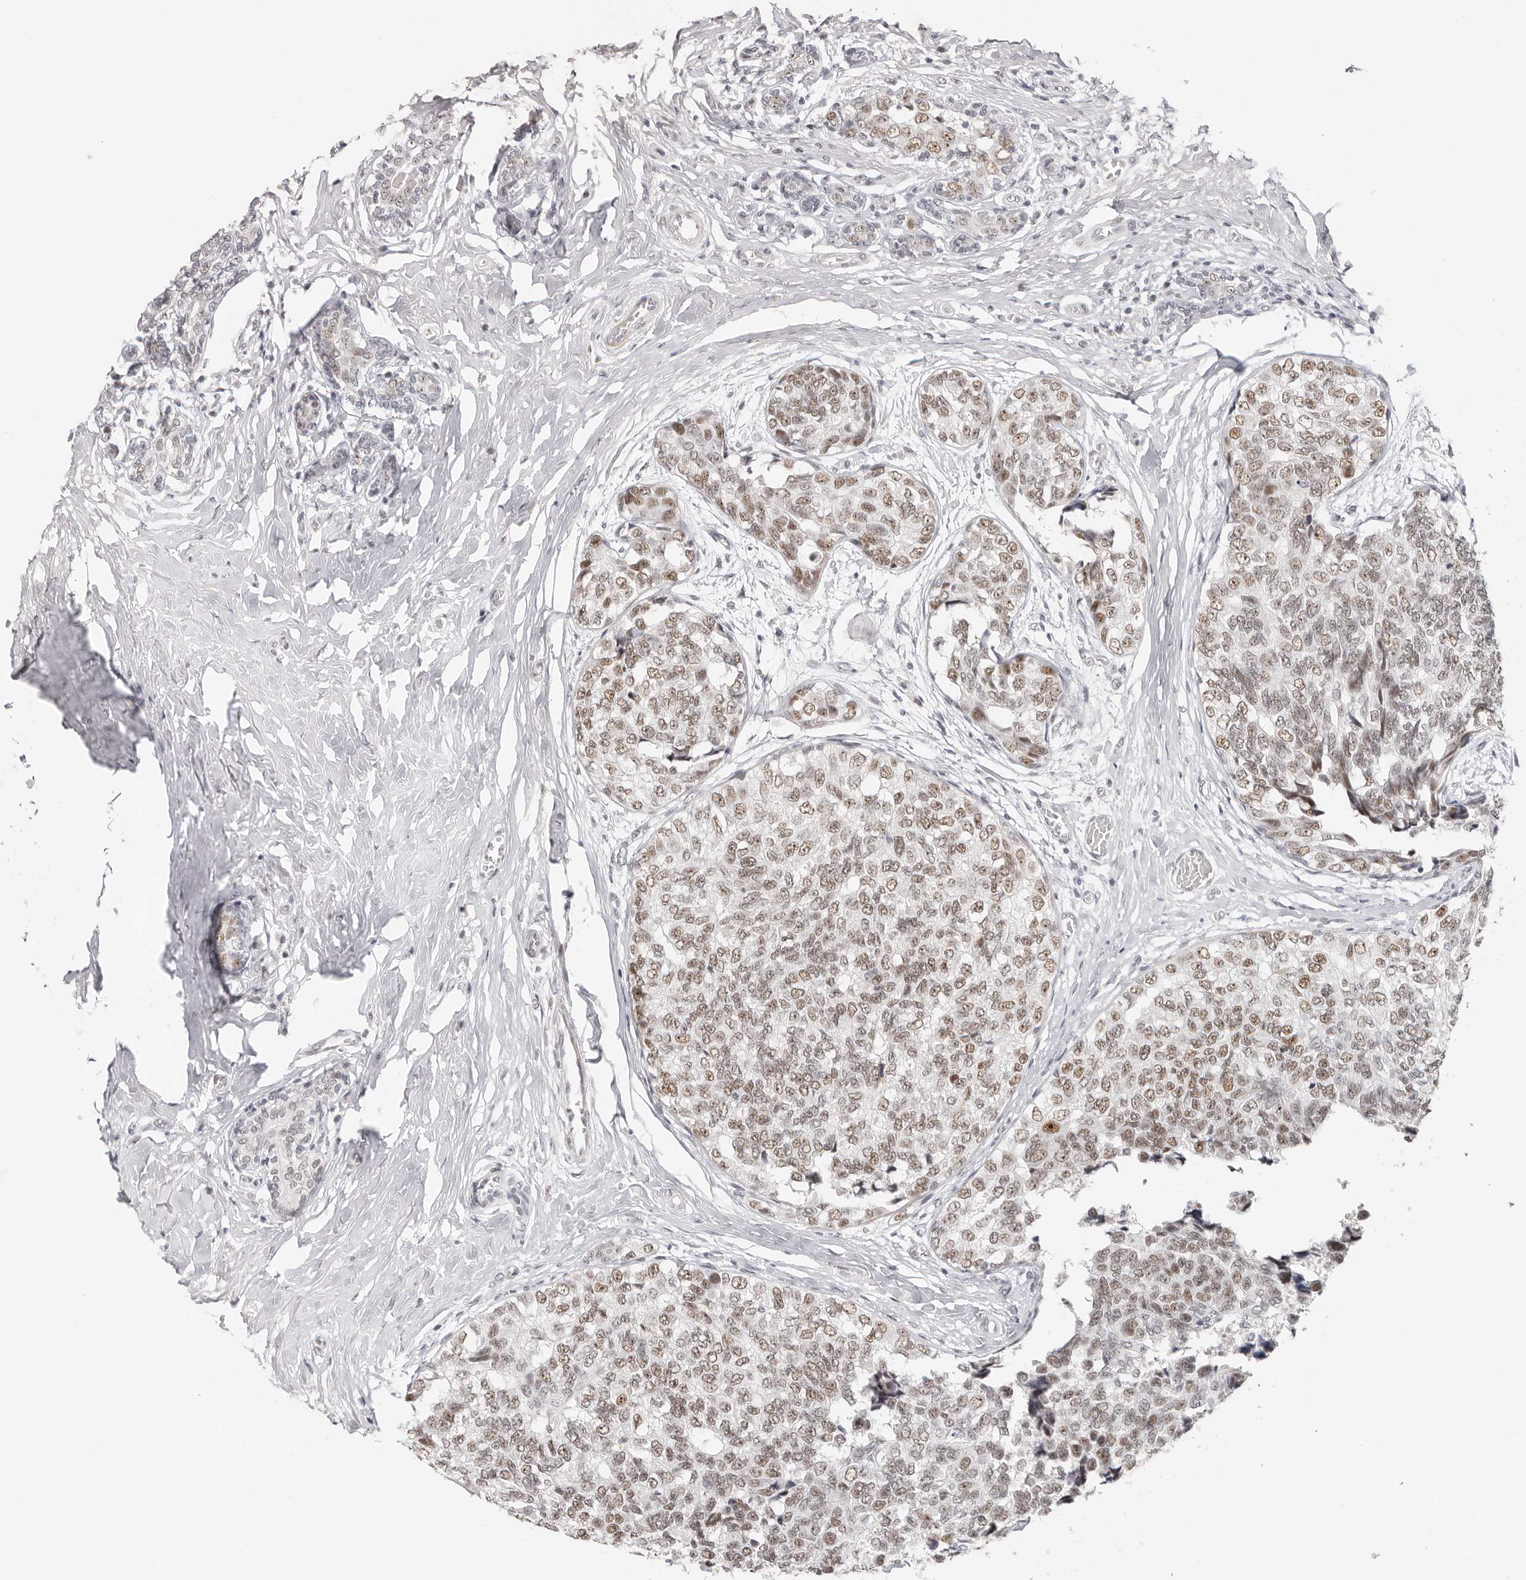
{"staining": {"intensity": "moderate", "quantity": ">75%", "location": "nuclear"}, "tissue": "breast cancer", "cell_type": "Tumor cells", "image_type": "cancer", "snomed": [{"axis": "morphology", "description": "Normal tissue, NOS"}, {"axis": "morphology", "description": "Duct carcinoma"}, {"axis": "topography", "description": "Breast"}], "caption": "Immunohistochemistry (IHC) histopathology image of neoplastic tissue: breast infiltrating ductal carcinoma stained using IHC displays medium levels of moderate protein expression localized specifically in the nuclear of tumor cells, appearing as a nuclear brown color.", "gene": "LARP7", "patient": {"sex": "female", "age": 43}}